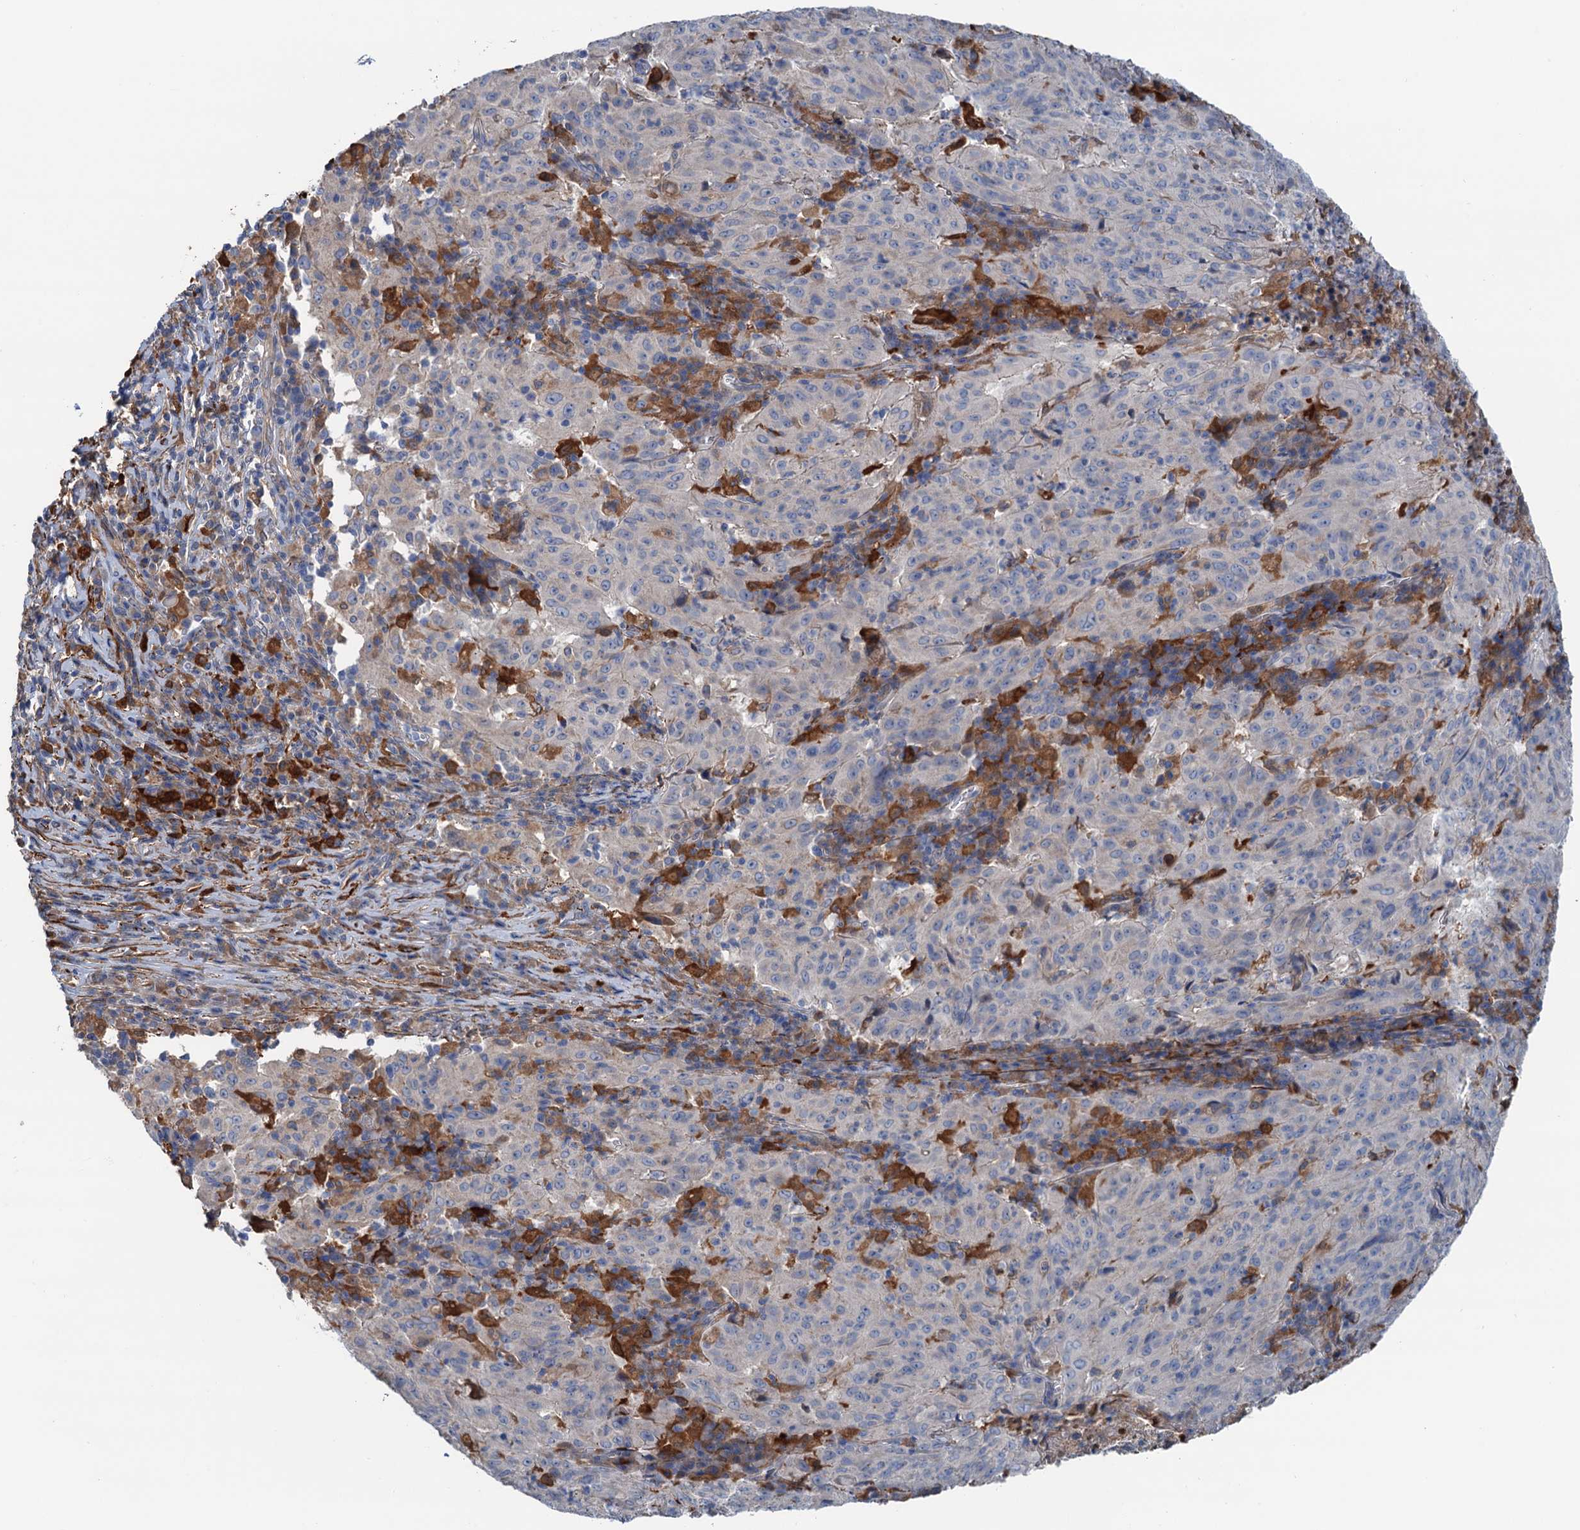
{"staining": {"intensity": "negative", "quantity": "none", "location": "none"}, "tissue": "pancreatic cancer", "cell_type": "Tumor cells", "image_type": "cancer", "snomed": [{"axis": "morphology", "description": "Adenocarcinoma, NOS"}, {"axis": "topography", "description": "Pancreas"}], "caption": "This micrograph is of pancreatic cancer stained with immunohistochemistry (IHC) to label a protein in brown with the nuclei are counter-stained blue. There is no staining in tumor cells.", "gene": "CSTPP1", "patient": {"sex": "male", "age": 63}}